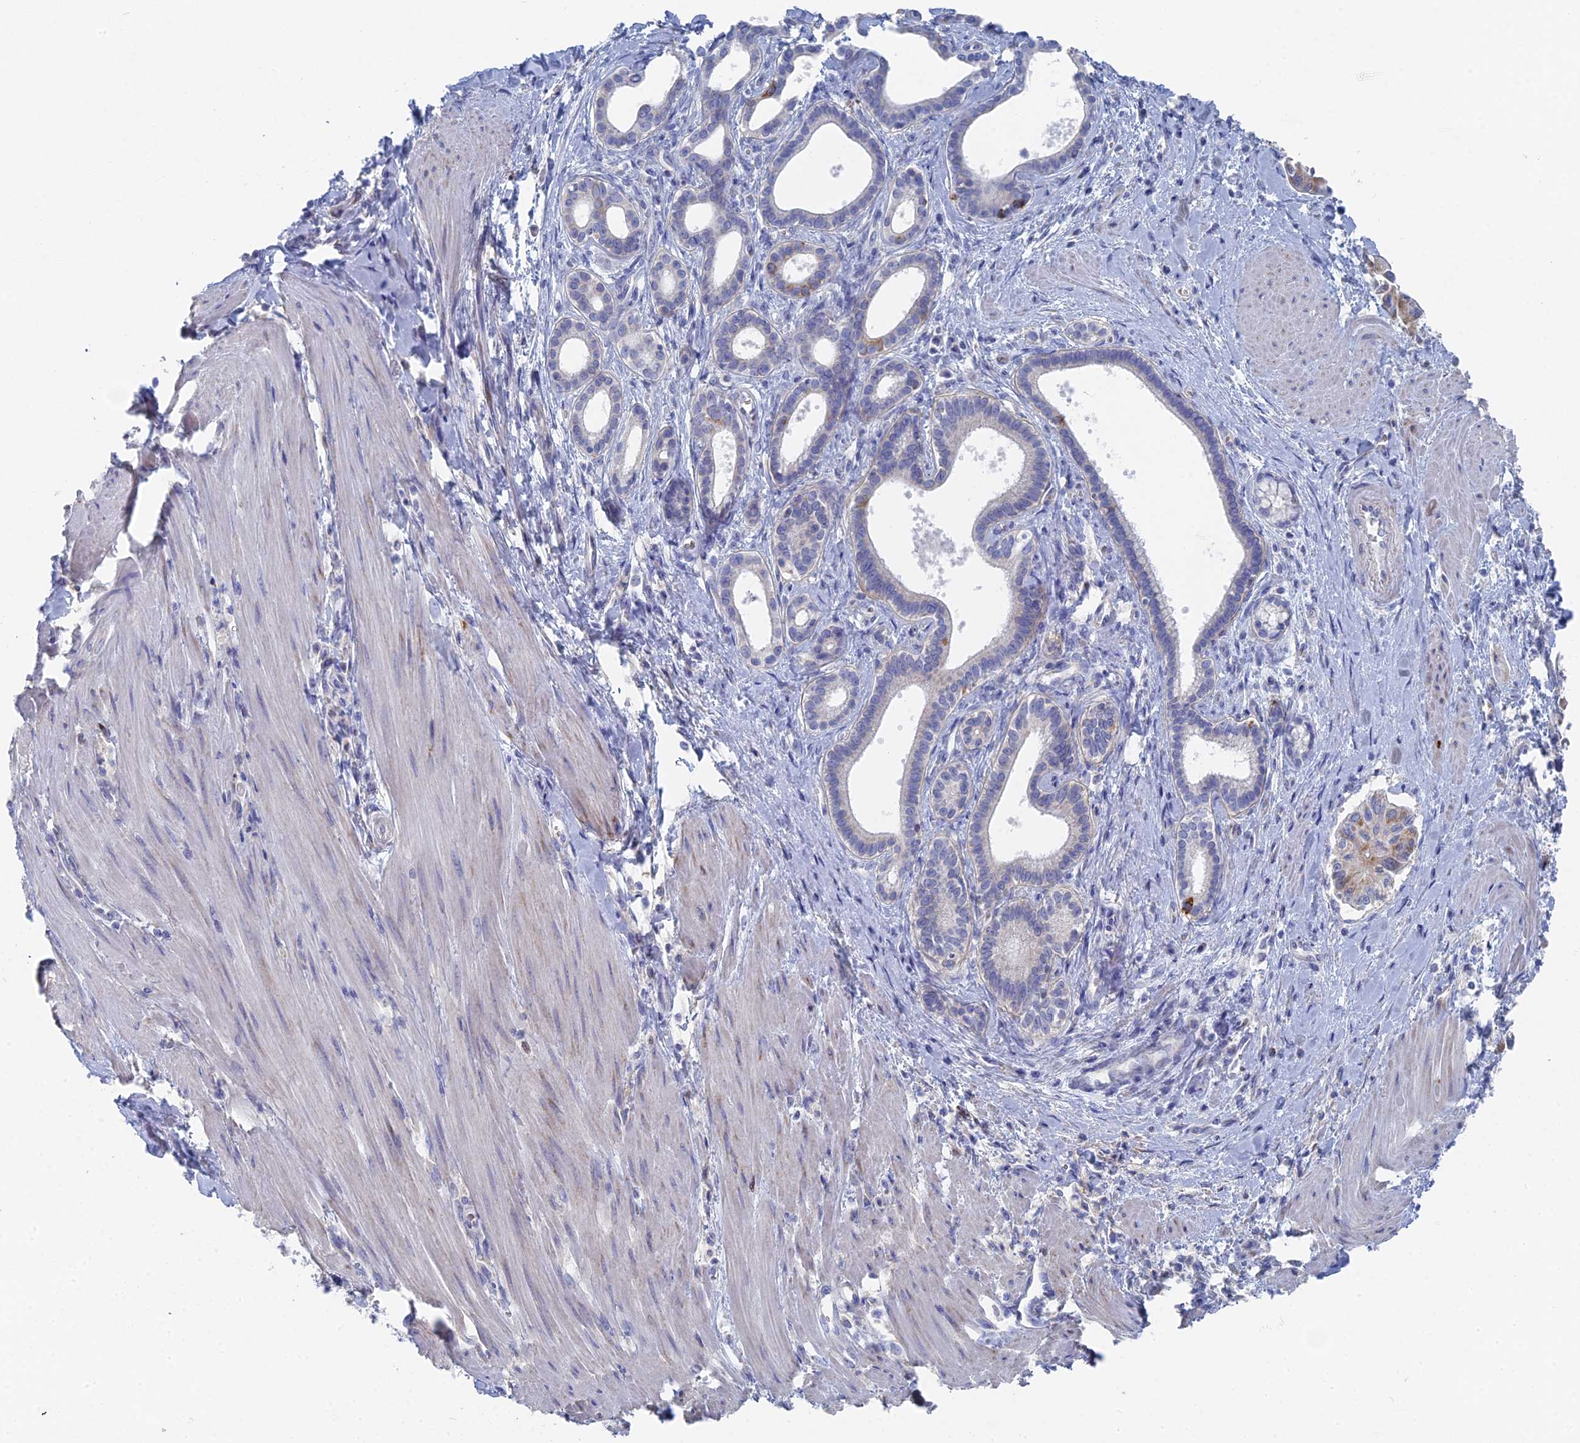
{"staining": {"intensity": "moderate", "quantity": "25%-75%", "location": "cytoplasmic/membranous"}, "tissue": "pancreatic cancer", "cell_type": "Tumor cells", "image_type": "cancer", "snomed": [{"axis": "morphology", "description": "Adenocarcinoma, NOS"}, {"axis": "topography", "description": "Pancreas"}], "caption": "A high-resolution histopathology image shows immunohistochemistry staining of pancreatic cancer (adenocarcinoma), which shows moderate cytoplasmic/membranous staining in about 25%-75% of tumor cells.", "gene": "HIGD1A", "patient": {"sex": "male", "age": 78}}